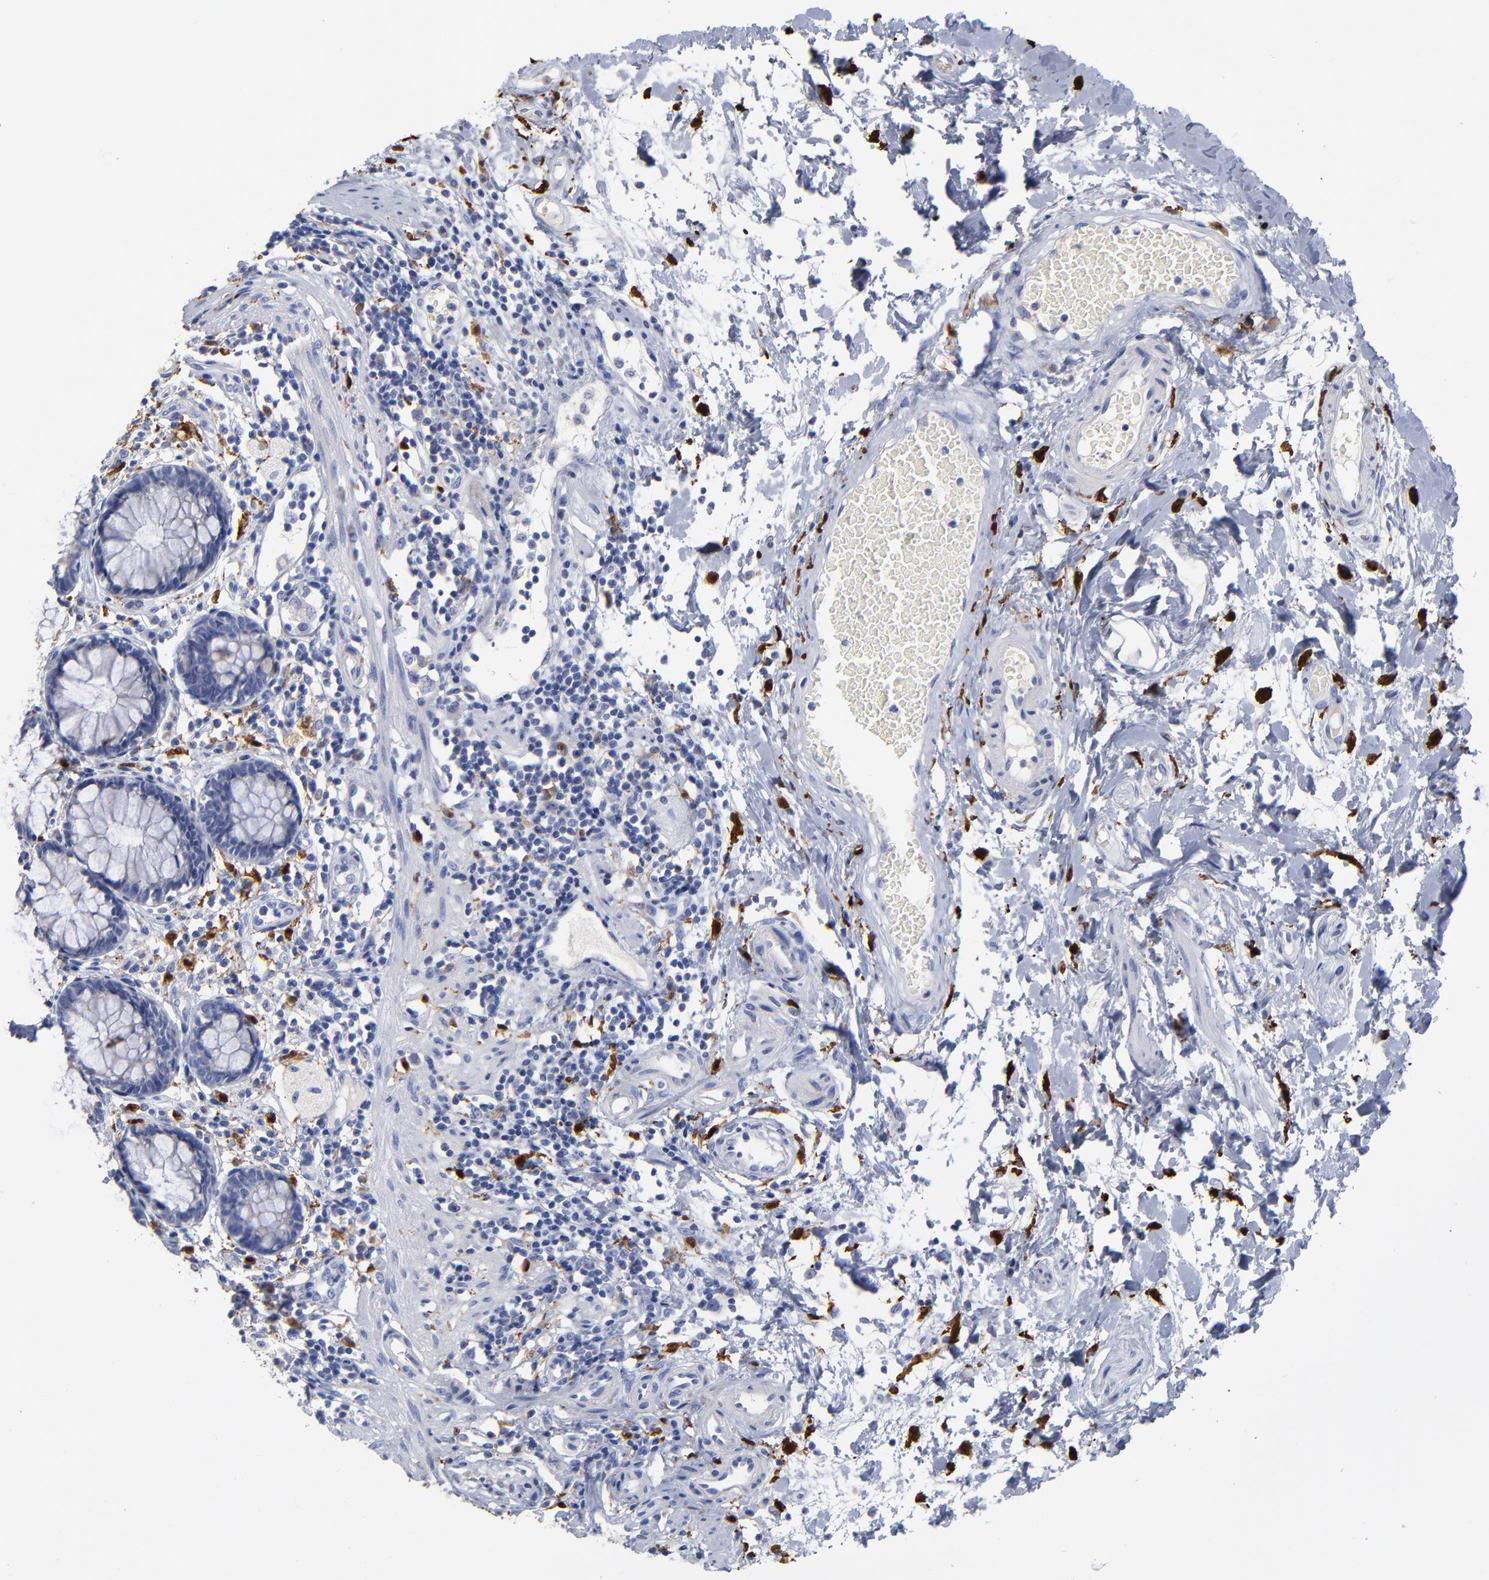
{"staining": {"intensity": "negative", "quantity": "none", "location": "none"}, "tissue": "rectum", "cell_type": "Glandular cells", "image_type": "normal", "snomed": [{"axis": "morphology", "description": "Normal tissue, NOS"}, {"axis": "topography", "description": "Rectum"}], "caption": "There is no significant staining in glandular cells of rectum. (DAB IHC with hematoxylin counter stain).", "gene": "PTP4A1", "patient": {"sex": "female", "age": 66}}